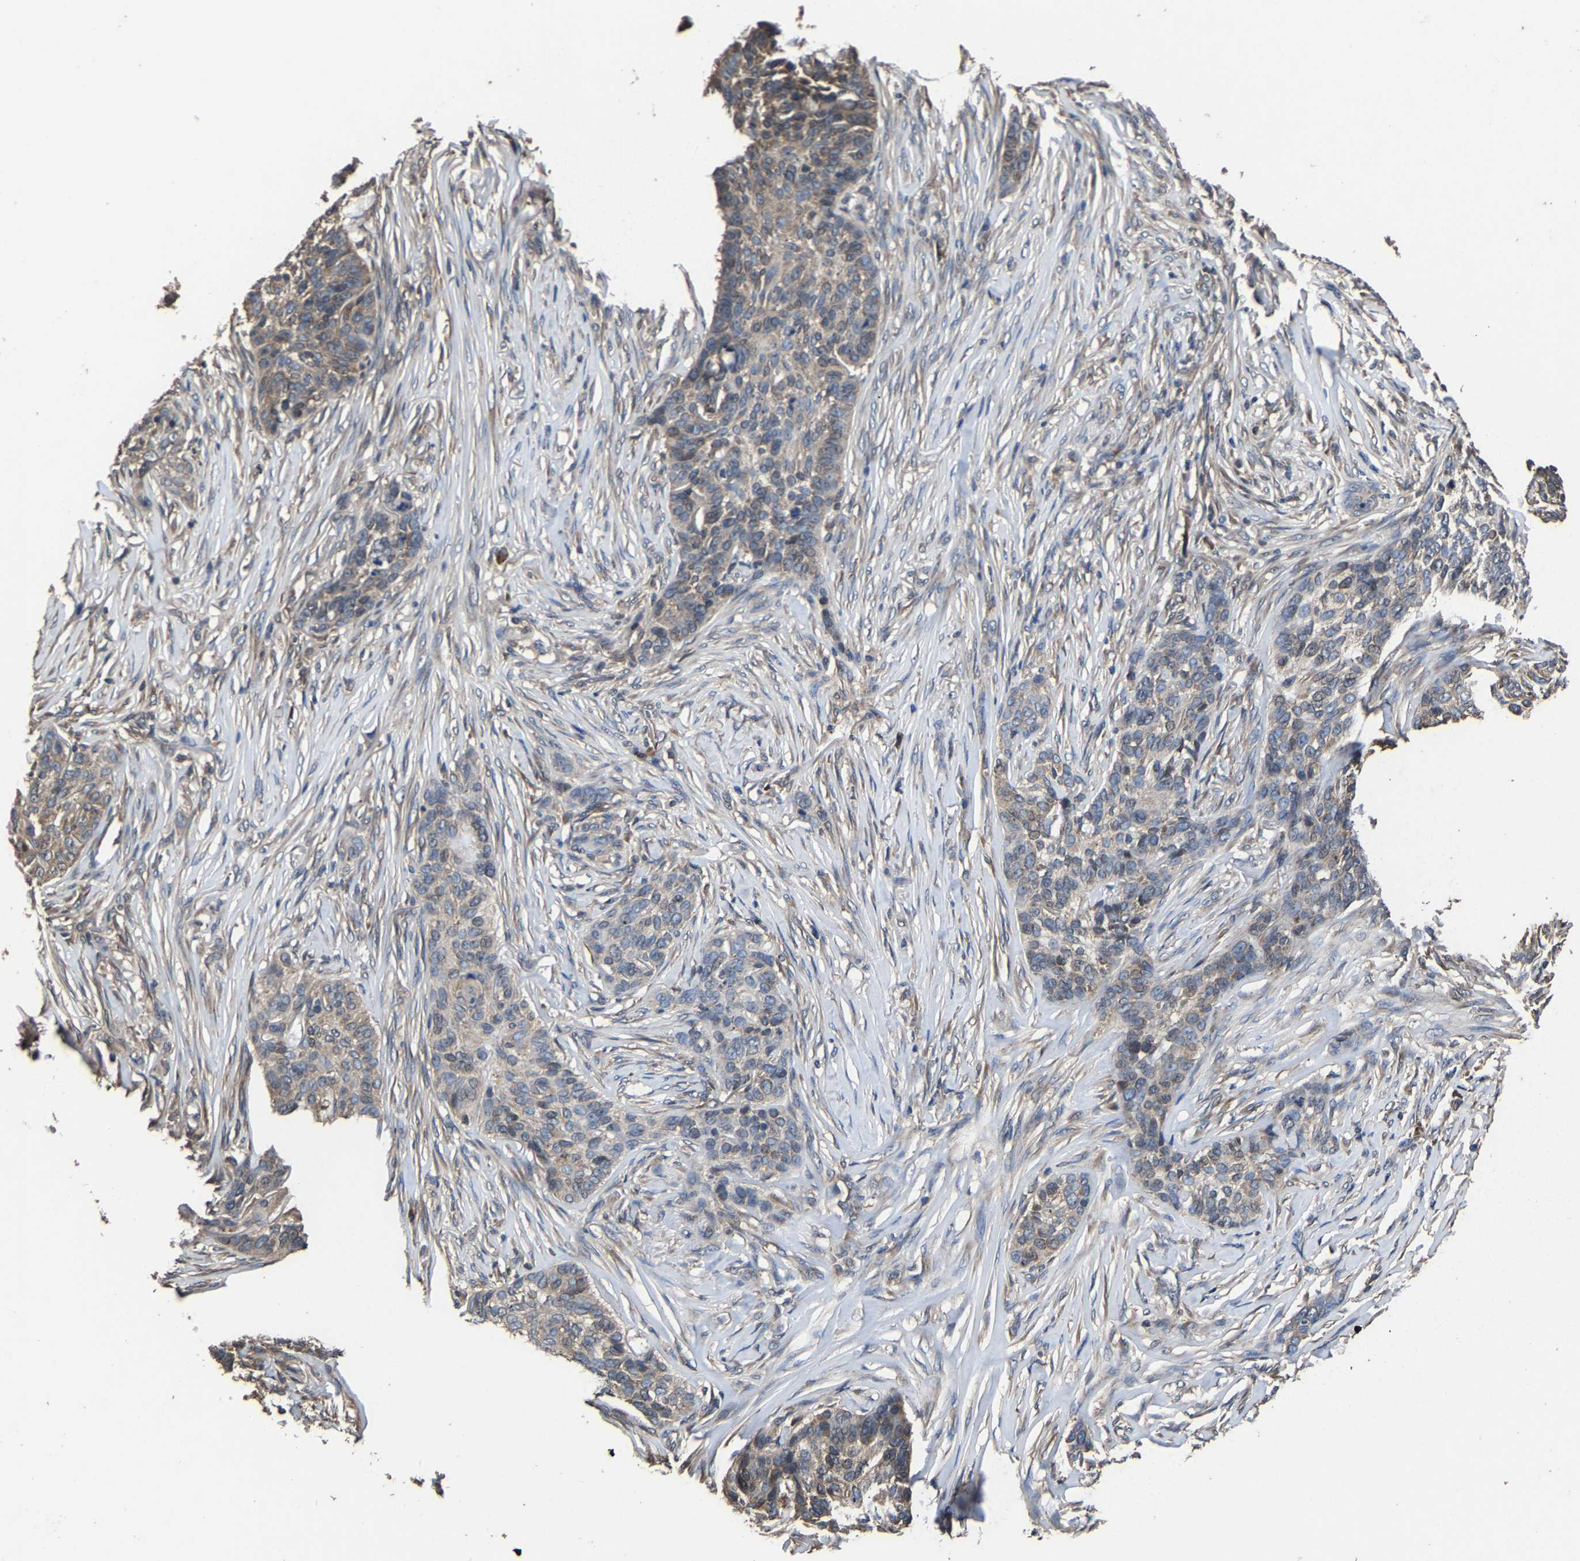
{"staining": {"intensity": "weak", "quantity": "<25%", "location": "cytoplasmic/membranous"}, "tissue": "skin cancer", "cell_type": "Tumor cells", "image_type": "cancer", "snomed": [{"axis": "morphology", "description": "Basal cell carcinoma"}, {"axis": "topography", "description": "Skin"}], "caption": "Immunohistochemistry image of basal cell carcinoma (skin) stained for a protein (brown), which reveals no positivity in tumor cells.", "gene": "EBAG9", "patient": {"sex": "male", "age": 85}}